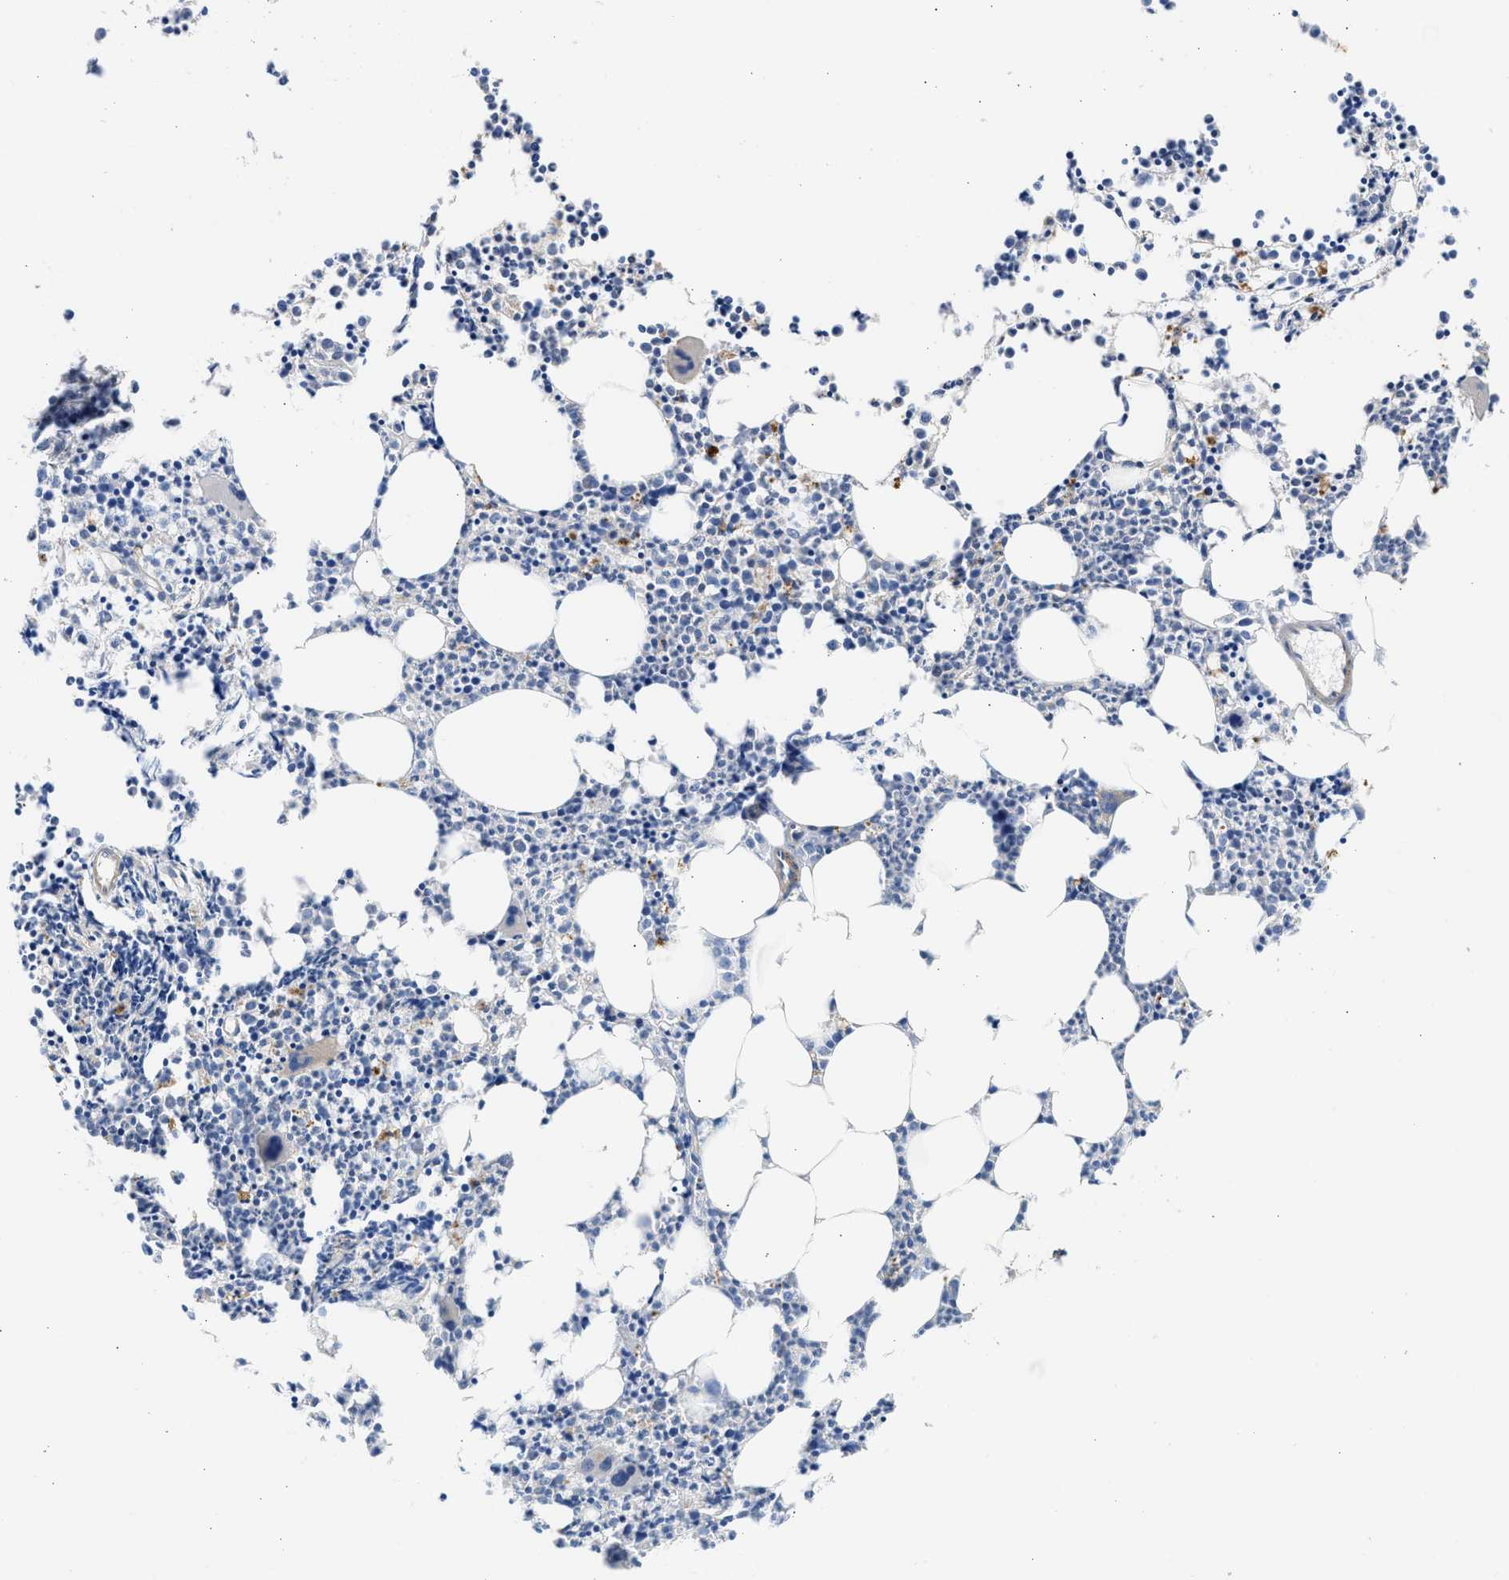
{"staining": {"intensity": "moderate", "quantity": "<25%", "location": "cytoplasmic/membranous"}, "tissue": "bone marrow", "cell_type": "Hematopoietic cells", "image_type": "normal", "snomed": [{"axis": "morphology", "description": "Normal tissue, NOS"}, {"axis": "morphology", "description": "Inflammation, NOS"}, {"axis": "topography", "description": "Bone marrow"}], "caption": "Brown immunohistochemical staining in unremarkable human bone marrow exhibits moderate cytoplasmic/membranous expression in about <25% of hematopoietic cells. (IHC, brightfield microscopy, high magnification).", "gene": "CSRNP2", "patient": {"sex": "female", "age": 53}}